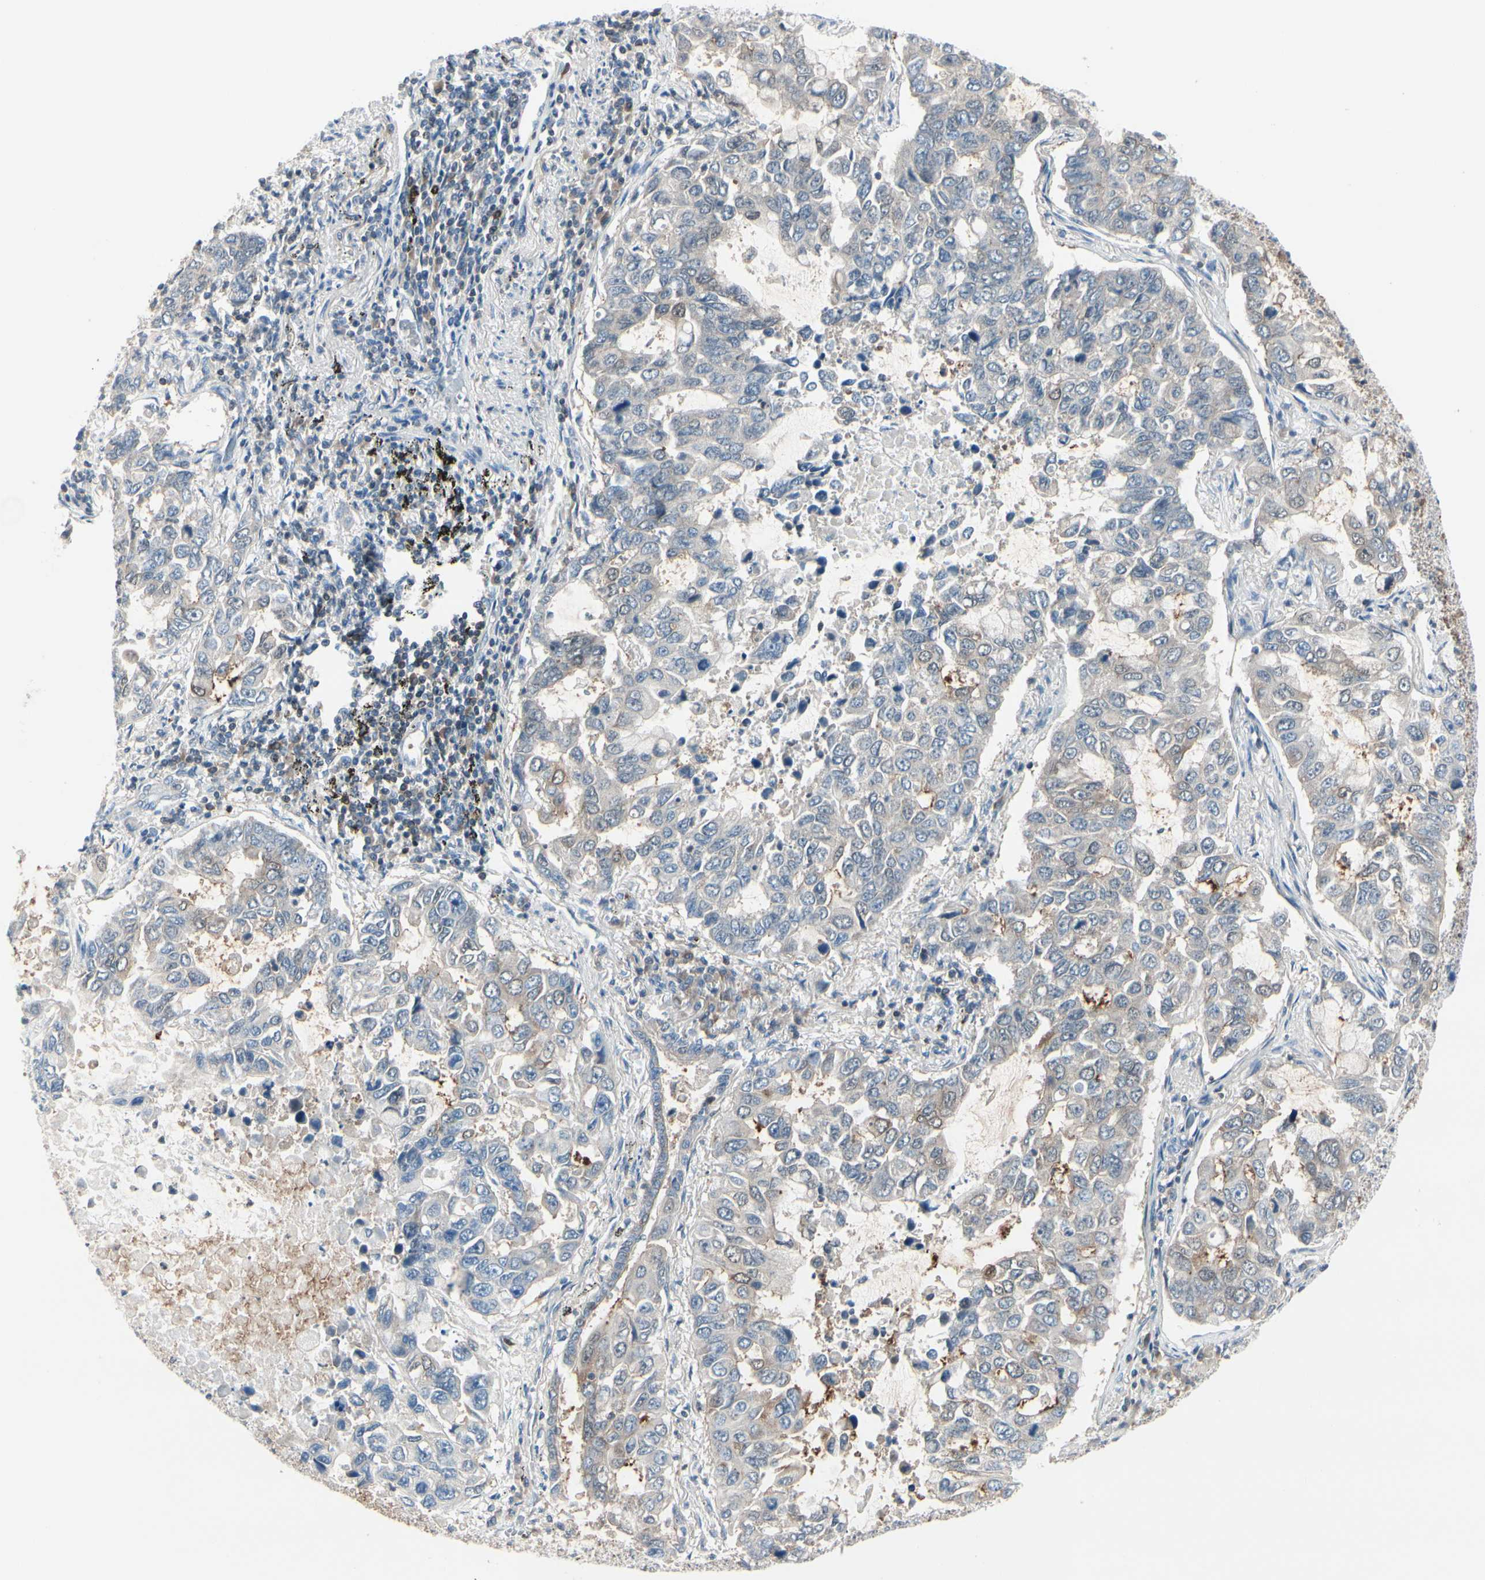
{"staining": {"intensity": "weak", "quantity": "<25%", "location": "cytoplasmic/membranous"}, "tissue": "lung cancer", "cell_type": "Tumor cells", "image_type": "cancer", "snomed": [{"axis": "morphology", "description": "Adenocarcinoma, NOS"}, {"axis": "topography", "description": "Lung"}], "caption": "An immunohistochemistry image of lung adenocarcinoma is shown. There is no staining in tumor cells of lung adenocarcinoma.", "gene": "SLC9A3R1", "patient": {"sex": "male", "age": 64}}